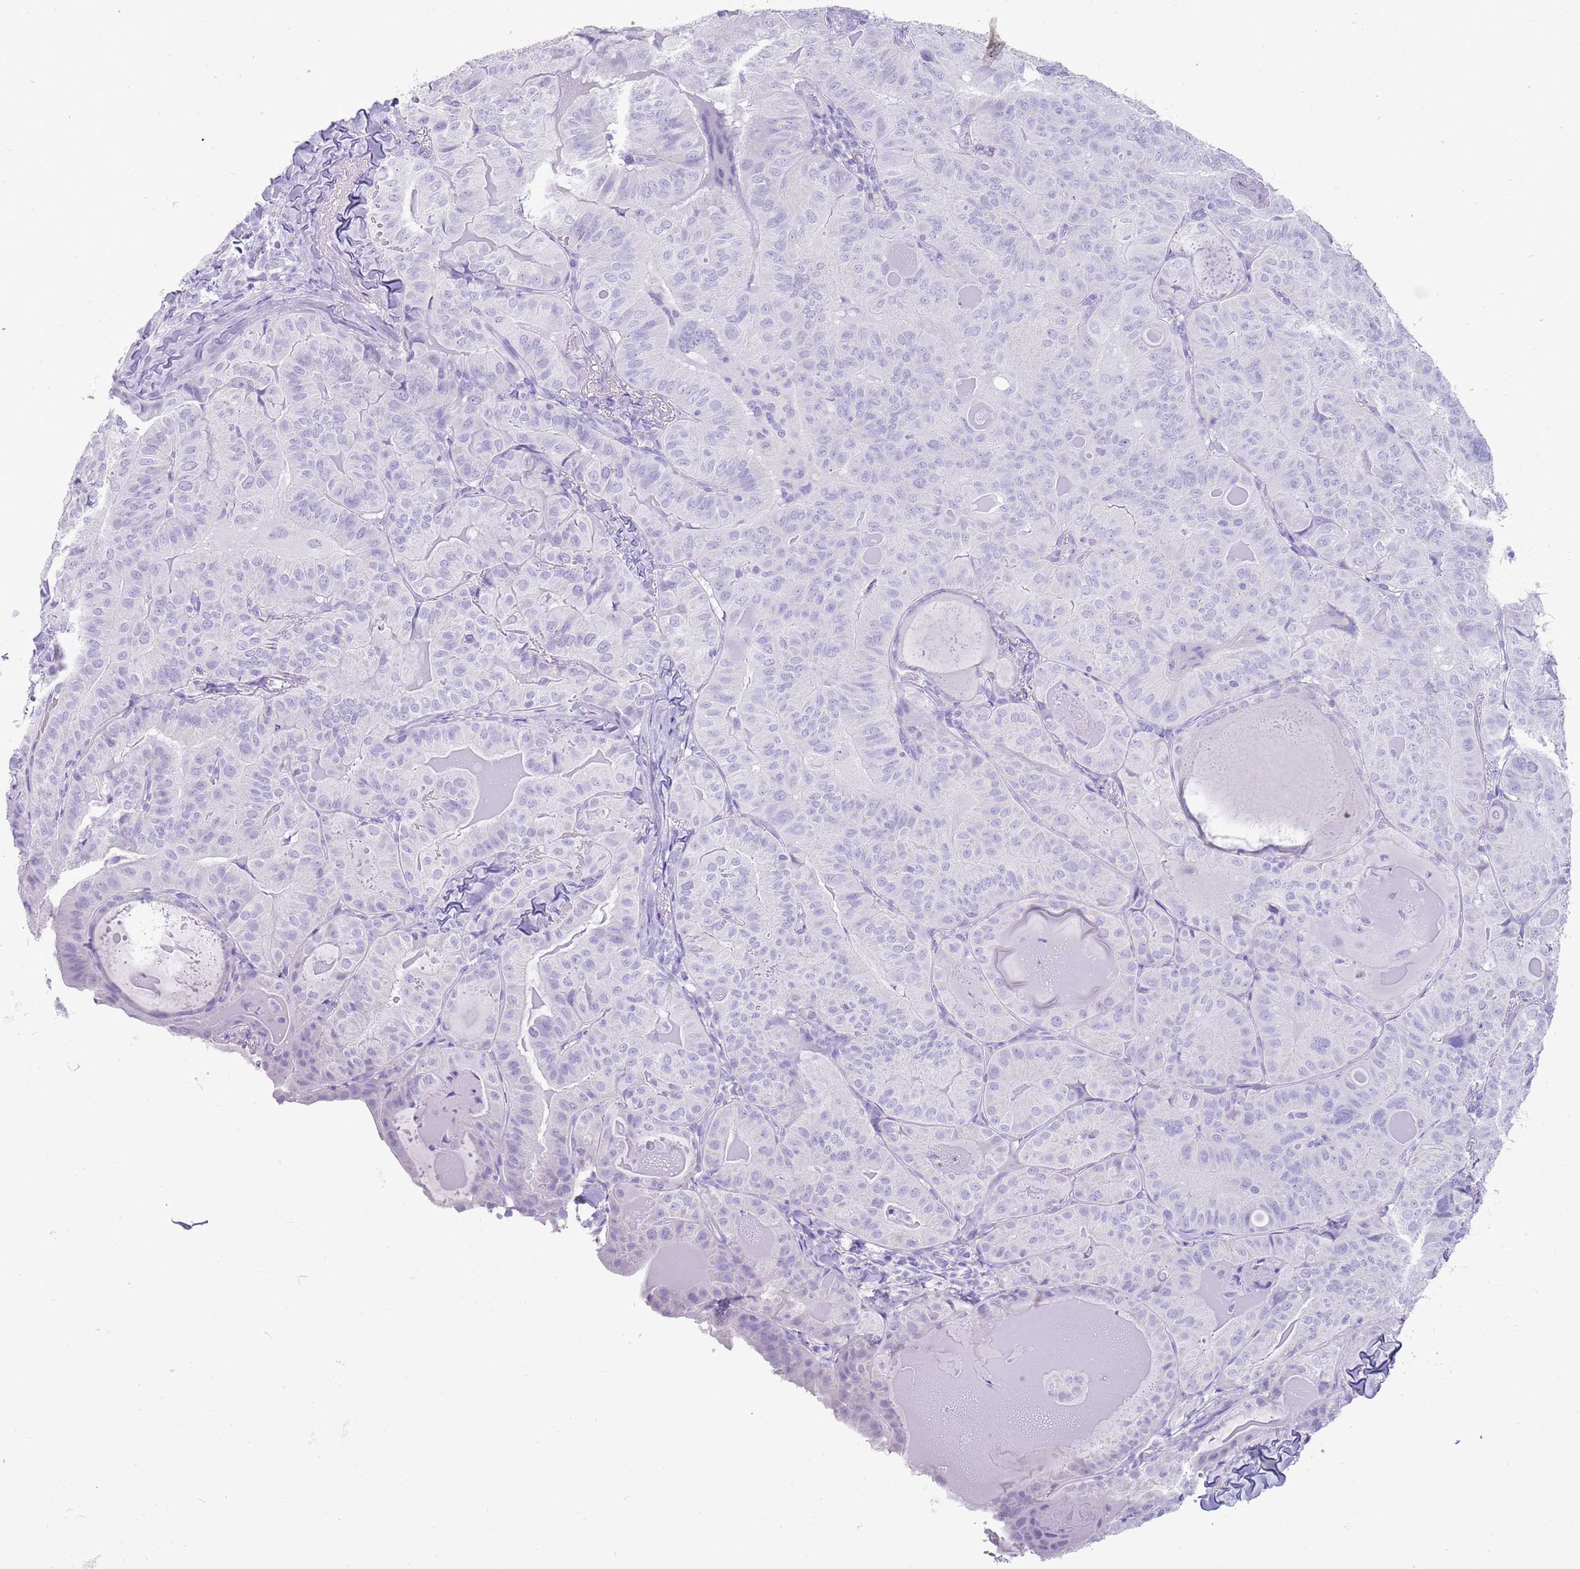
{"staining": {"intensity": "negative", "quantity": "none", "location": "none"}, "tissue": "thyroid cancer", "cell_type": "Tumor cells", "image_type": "cancer", "snomed": [{"axis": "morphology", "description": "Papillary adenocarcinoma, NOS"}, {"axis": "topography", "description": "Thyroid gland"}], "caption": "Immunohistochemical staining of thyroid cancer displays no significant expression in tumor cells.", "gene": "NBPF3", "patient": {"sex": "female", "age": 68}}